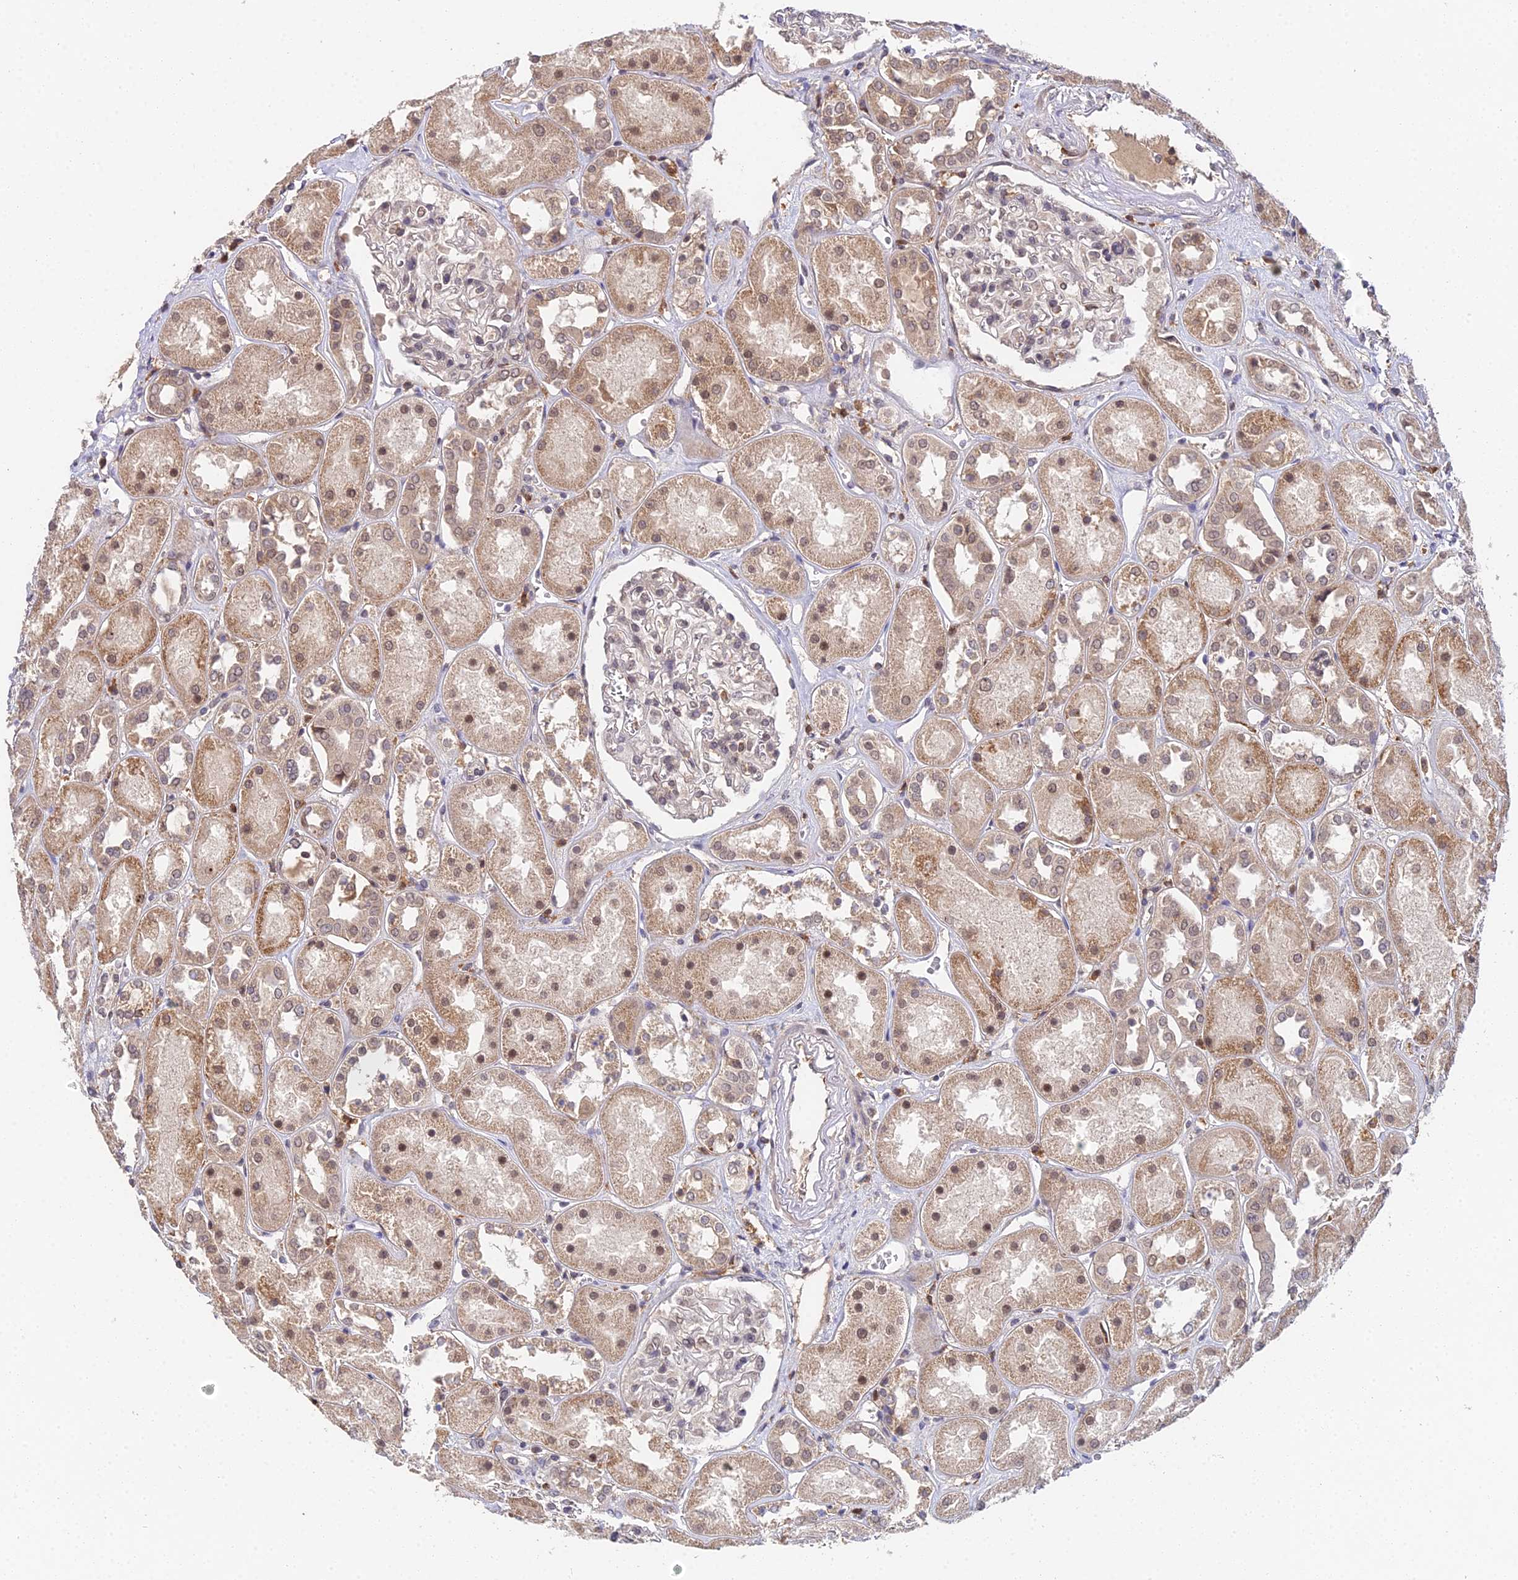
{"staining": {"intensity": "weak", "quantity": "25%-75%", "location": "nuclear"}, "tissue": "kidney", "cell_type": "Cells in glomeruli", "image_type": "normal", "snomed": [{"axis": "morphology", "description": "Normal tissue, NOS"}, {"axis": "topography", "description": "Kidney"}], "caption": "This micrograph exhibits IHC staining of normal kidney, with low weak nuclear positivity in approximately 25%-75% of cells in glomeruli.", "gene": "TPRX1", "patient": {"sex": "male", "age": 70}}